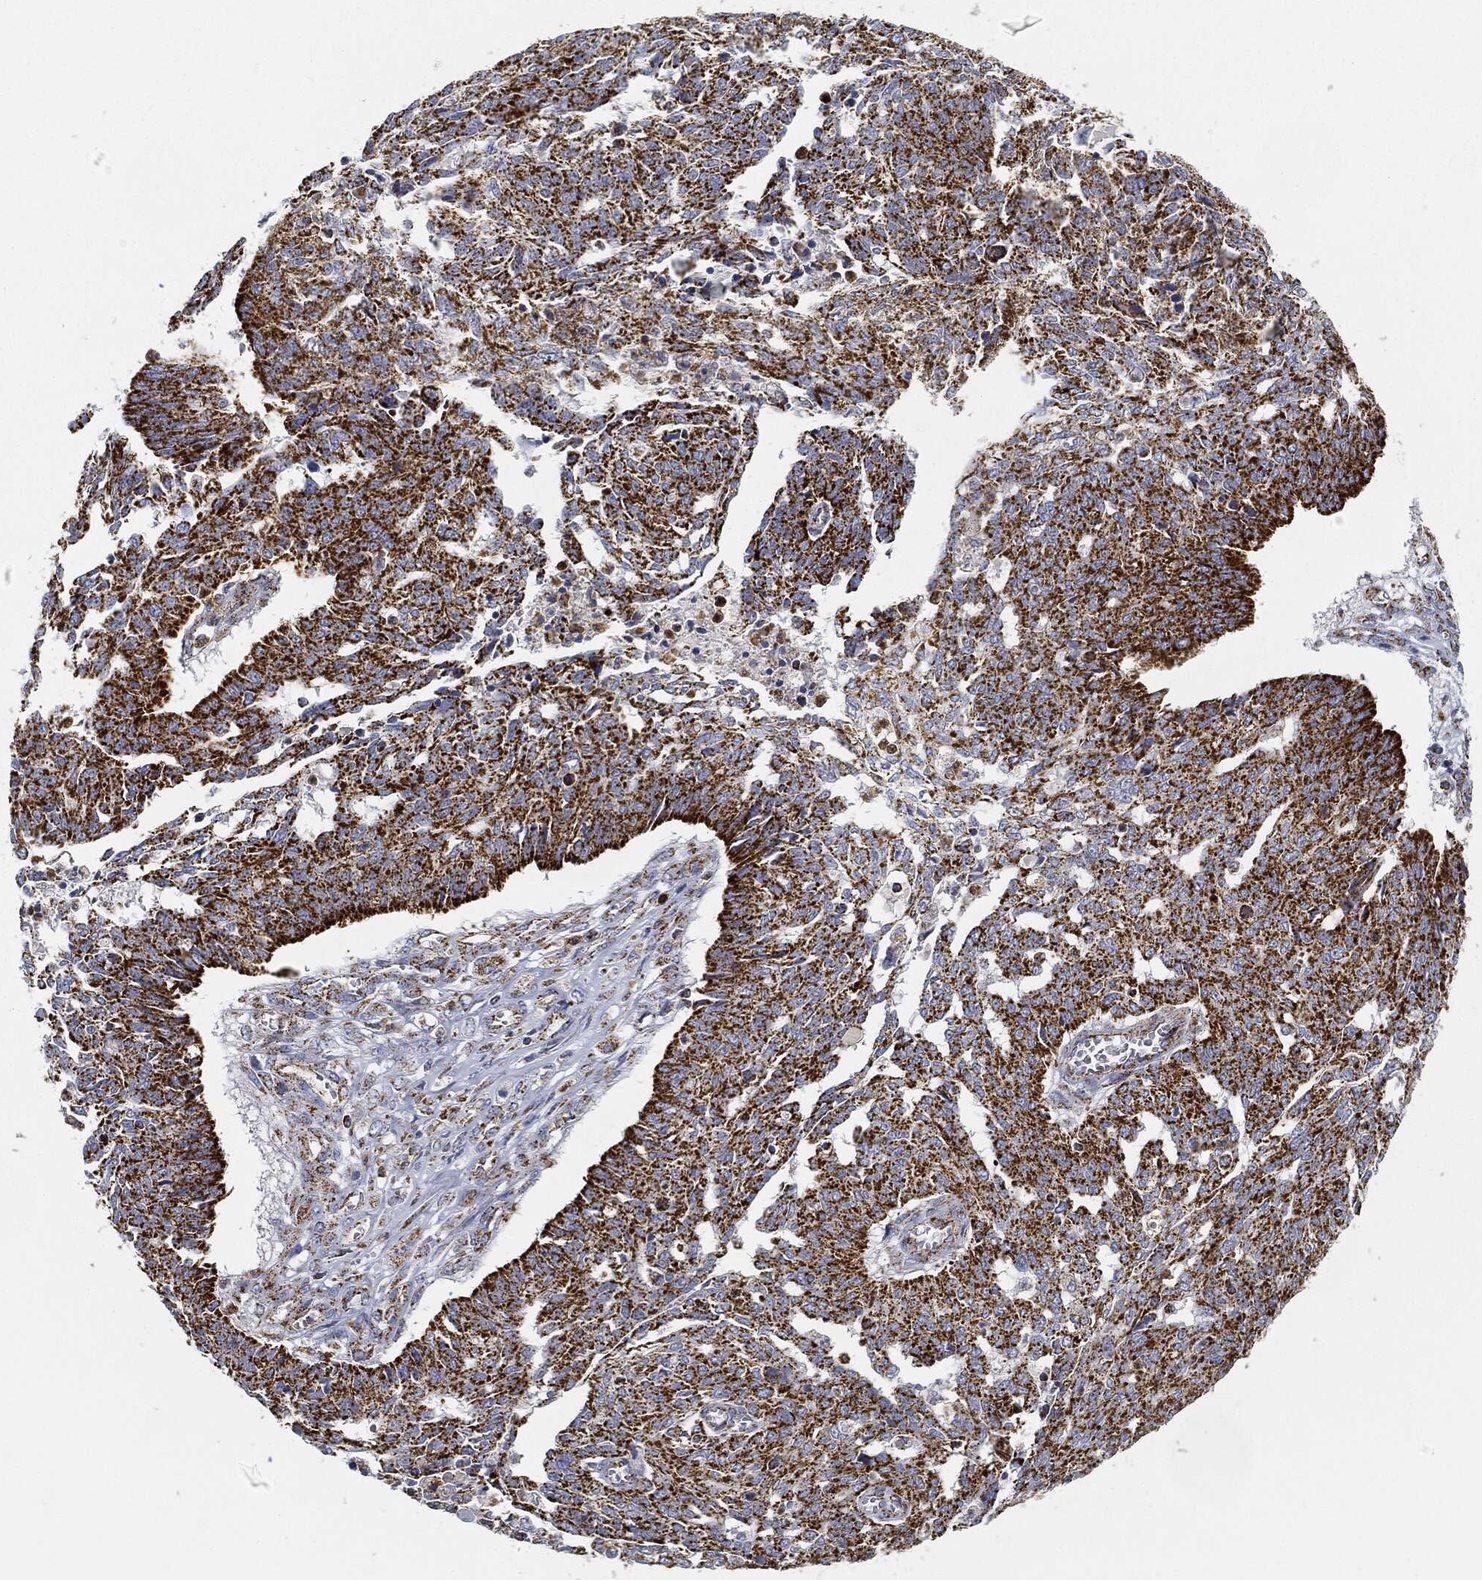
{"staining": {"intensity": "strong", "quantity": ">75%", "location": "cytoplasmic/membranous"}, "tissue": "ovarian cancer", "cell_type": "Tumor cells", "image_type": "cancer", "snomed": [{"axis": "morphology", "description": "Cystadenocarcinoma, serous, NOS"}, {"axis": "topography", "description": "Ovary"}], "caption": "Strong cytoplasmic/membranous protein staining is seen in approximately >75% of tumor cells in ovarian cancer.", "gene": "CAPN15", "patient": {"sex": "female", "age": 67}}